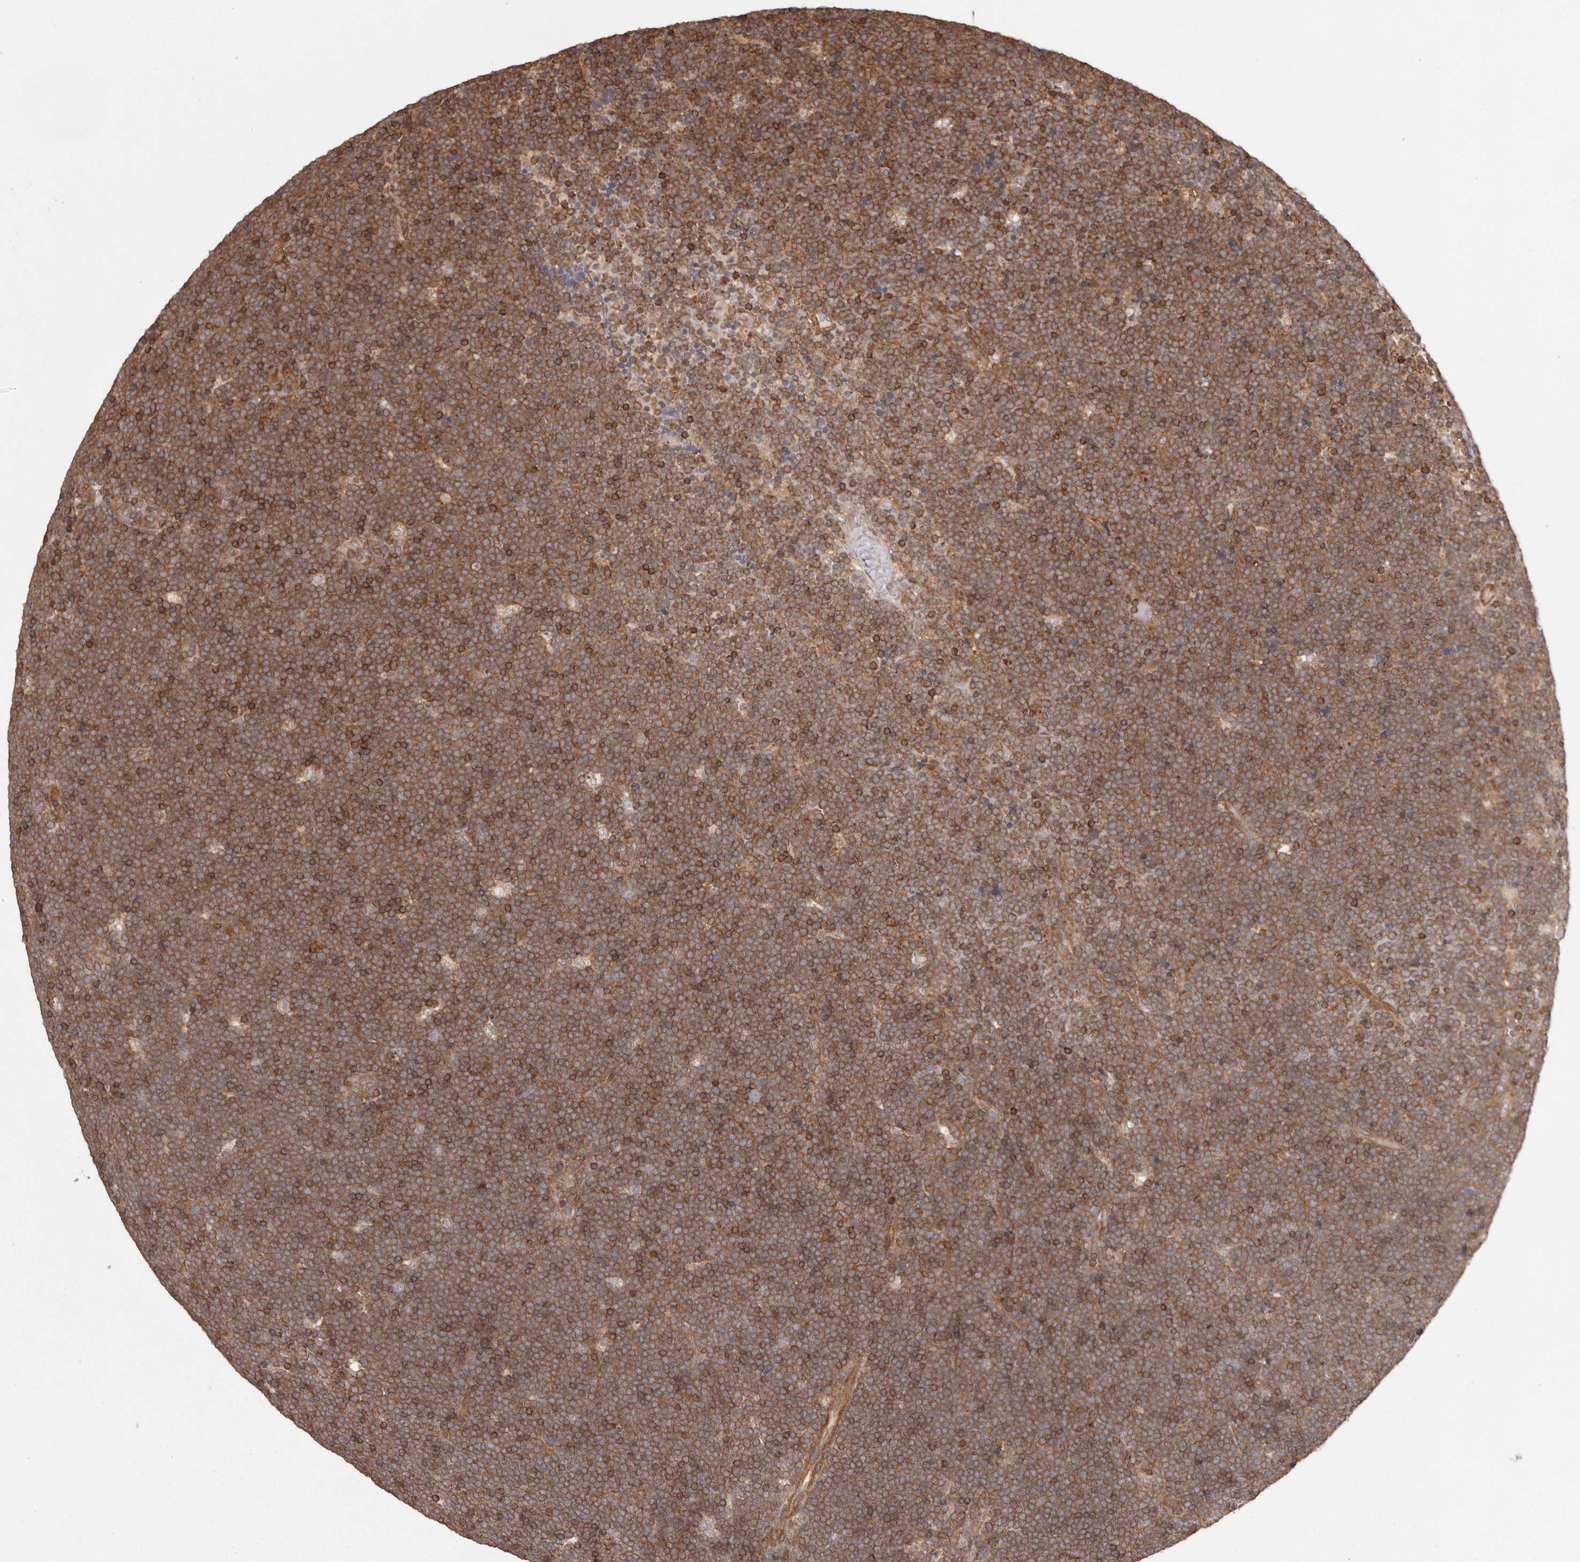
{"staining": {"intensity": "moderate", "quantity": ">75%", "location": "cytoplasmic/membranous"}, "tissue": "lymphoma", "cell_type": "Tumor cells", "image_type": "cancer", "snomed": [{"axis": "morphology", "description": "Malignant lymphoma, non-Hodgkin's type, High grade"}, {"axis": "topography", "description": "Lymph node"}], "caption": "Lymphoma stained with a brown dye shows moderate cytoplasmic/membranous positive staining in approximately >75% of tumor cells.", "gene": "NFKBIA", "patient": {"sex": "male", "age": 13}}